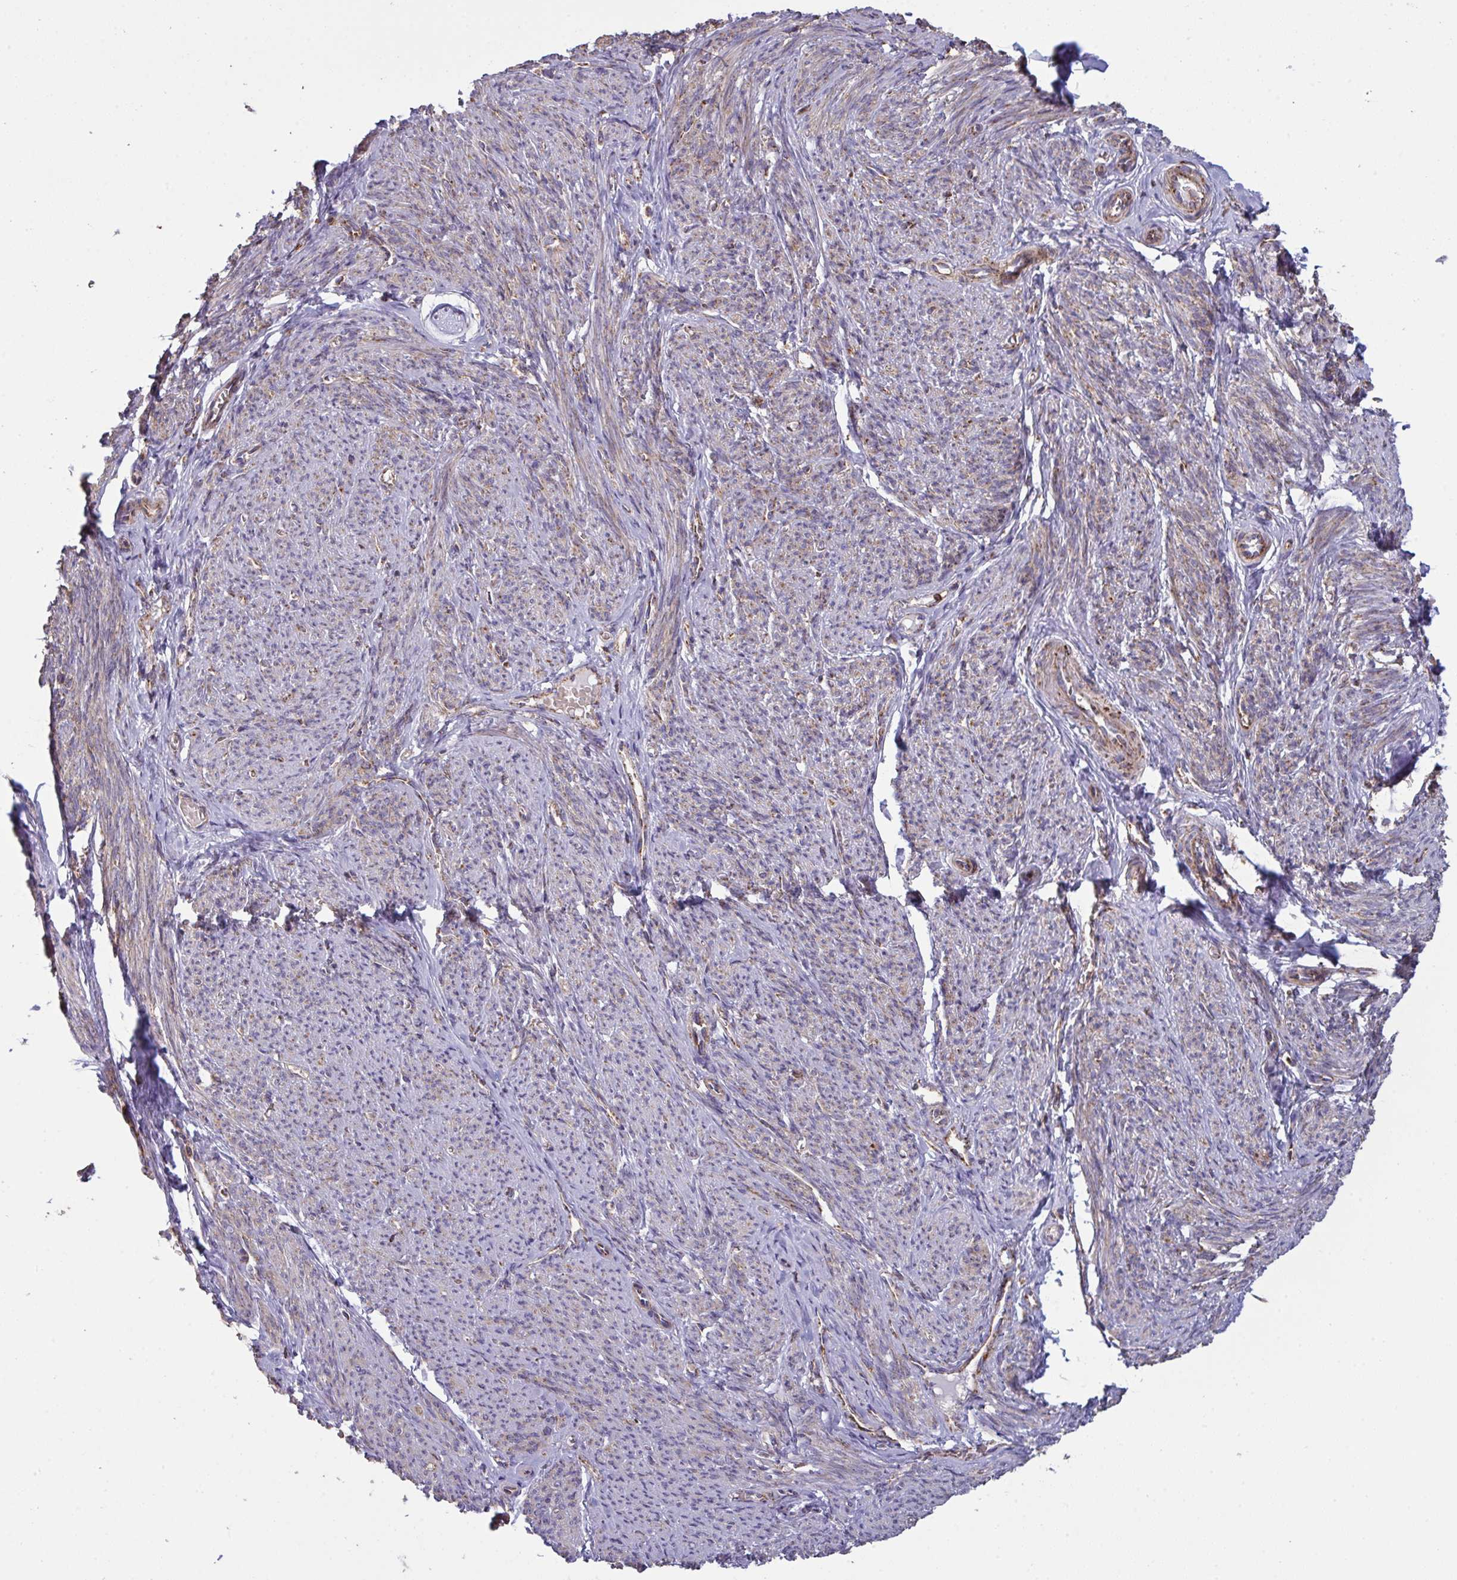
{"staining": {"intensity": "weak", "quantity": "25%-75%", "location": "cytoplasmic/membranous"}, "tissue": "smooth muscle", "cell_type": "Smooth muscle cells", "image_type": "normal", "snomed": [{"axis": "morphology", "description": "Normal tissue, NOS"}, {"axis": "topography", "description": "Smooth muscle"}], "caption": "Protein expression analysis of benign smooth muscle shows weak cytoplasmic/membranous expression in about 25%-75% of smooth muscle cells. (Stains: DAB (3,3'-diaminobenzidine) in brown, nuclei in blue, Microscopy: brightfield microscopy at high magnification).", "gene": "MICOS10", "patient": {"sex": "female", "age": 65}}